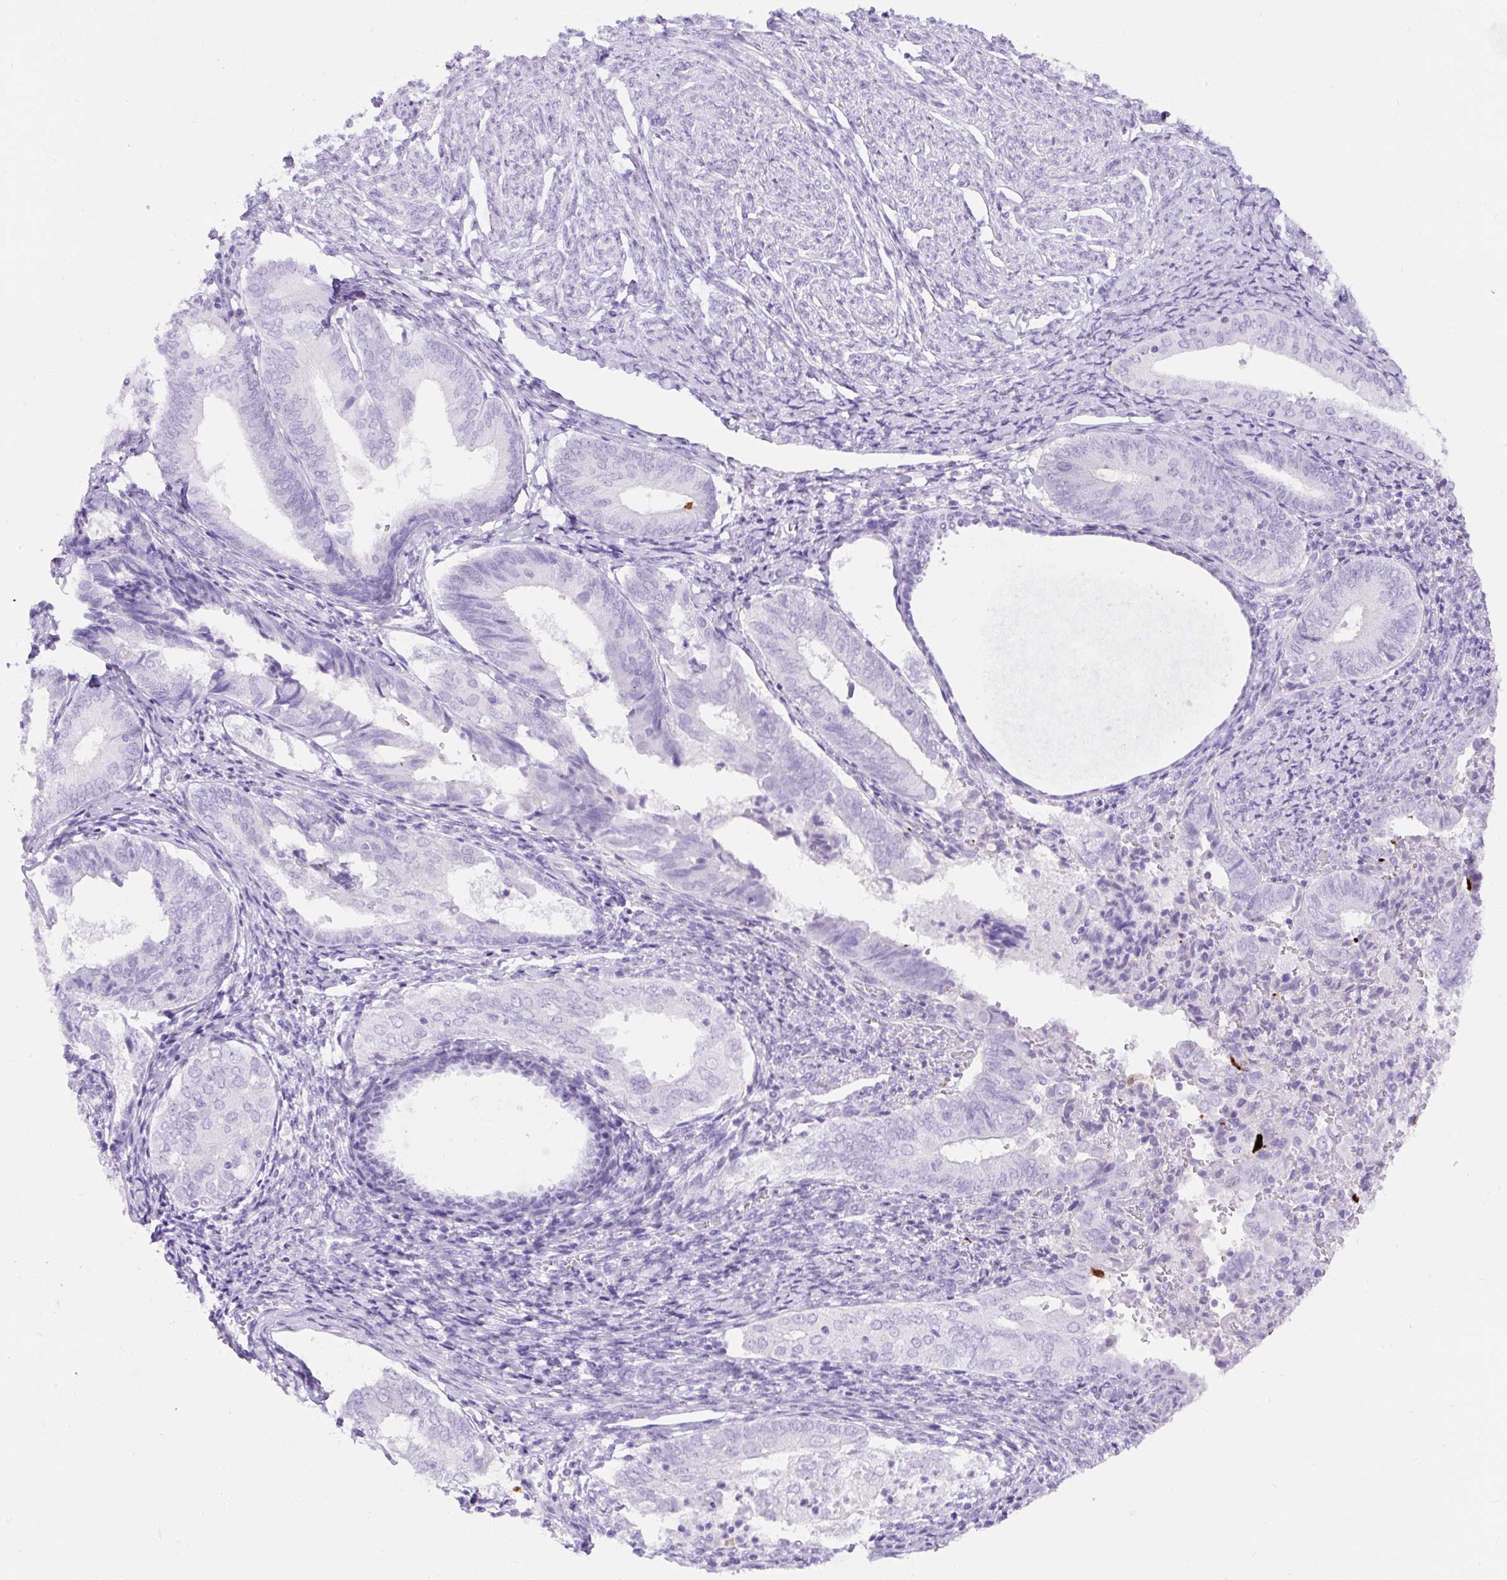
{"staining": {"intensity": "negative", "quantity": "none", "location": "none"}, "tissue": "endometrial cancer", "cell_type": "Tumor cells", "image_type": "cancer", "snomed": [{"axis": "morphology", "description": "Adenocarcinoma, NOS"}, {"axis": "topography", "description": "Endometrium"}], "caption": "High magnification brightfield microscopy of endometrial cancer (adenocarcinoma) stained with DAB (brown) and counterstained with hematoxylin (blue): tumor cells show no significant expression.", "gene": "APOC4-APOC2", "patient": {"sex": "female", "age": 87}}